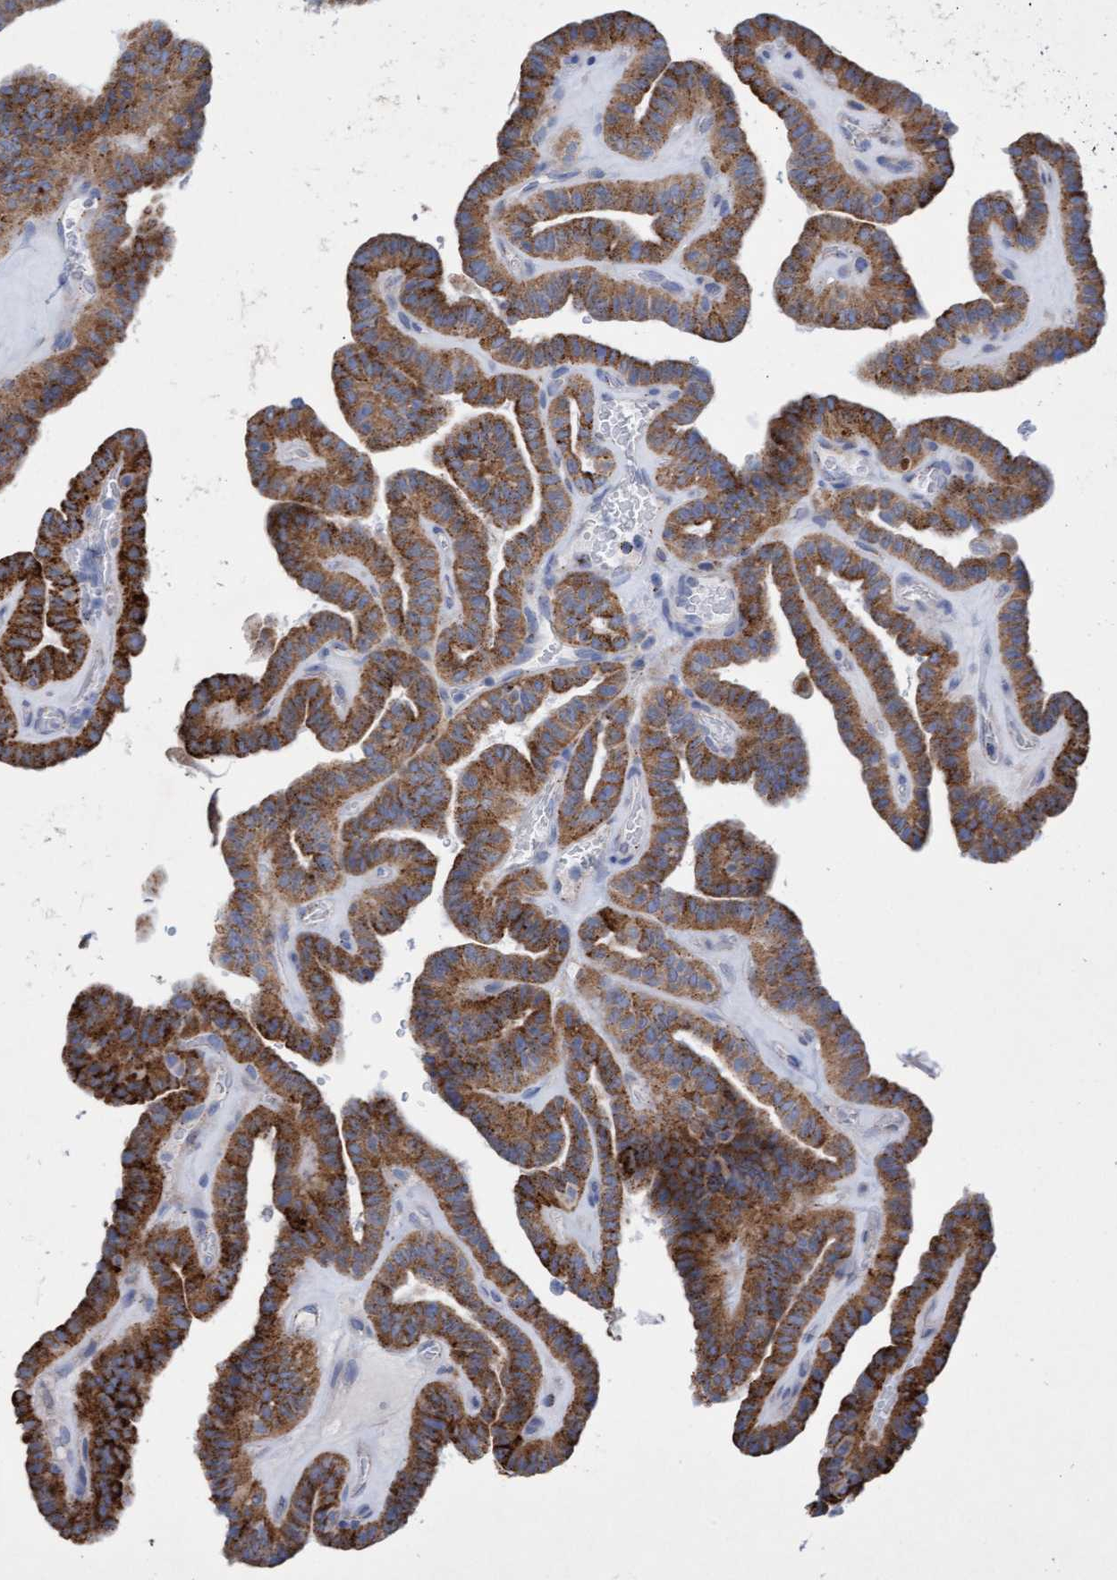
{"staining": {"intensity": "strong", "quantity": ">75%", "location": "cytoplasmic/membranous"}, "tissue": "thyroid cancer", "cell_type": "Tumor cells", "image_type": "cancer", "snomed": [{"axis": "morphology", "description": "Papillary adenocarcinoma, NOS"}, {"axis": "topography", "description": "Thyroid gland"}], "caption": "Immunohistochemical staining of thyroid cancer displays high levels of strong cytoplasmic/membranous protein positivity in approximately >75% of tumor cells.", "gene": "SGSH", "patient": {"sex": "male", "age": 77}}